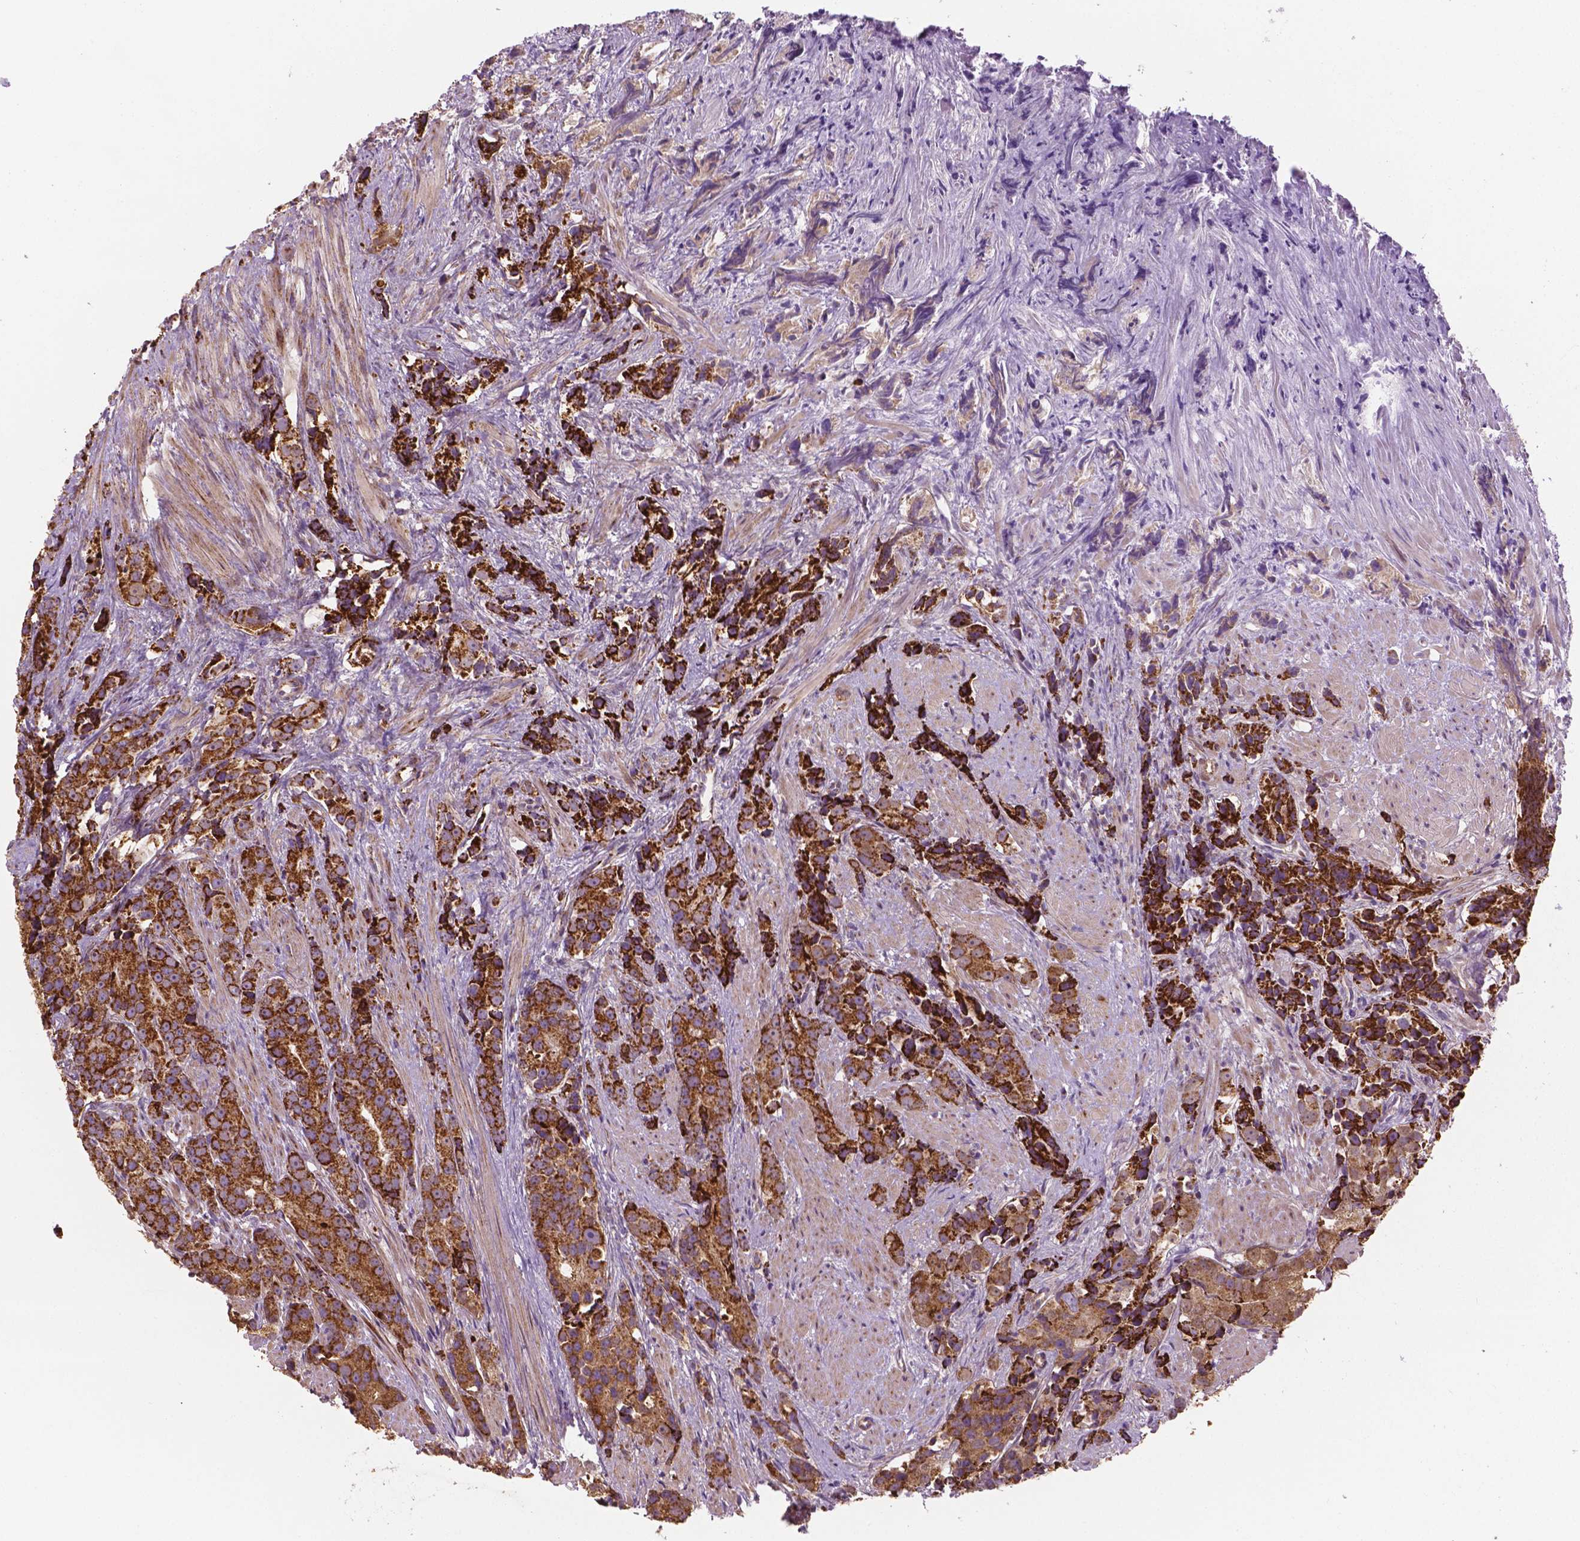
{"staining": {"intensity": "strong", "quantity": ">75%", "location": "cytoplasmic/membranous"}, "tissue": "prostate cancer", "cell_type": "Tumor cells", "image_type": "cancer", "snomed": [{"axis": "morphology", "description": "Adenocarcinoma, High grade"}, {"axis": "topography", "description": "Prostate"}], "caption": "High-power microscopy captured an IHC photomicrograph of prostate cancer, revealing strong cytoplasmic/membranous expression in approximately >75% of tumor cells.", "gene": "PIBF1", "patient": {"sex": "male", "age": 90}}